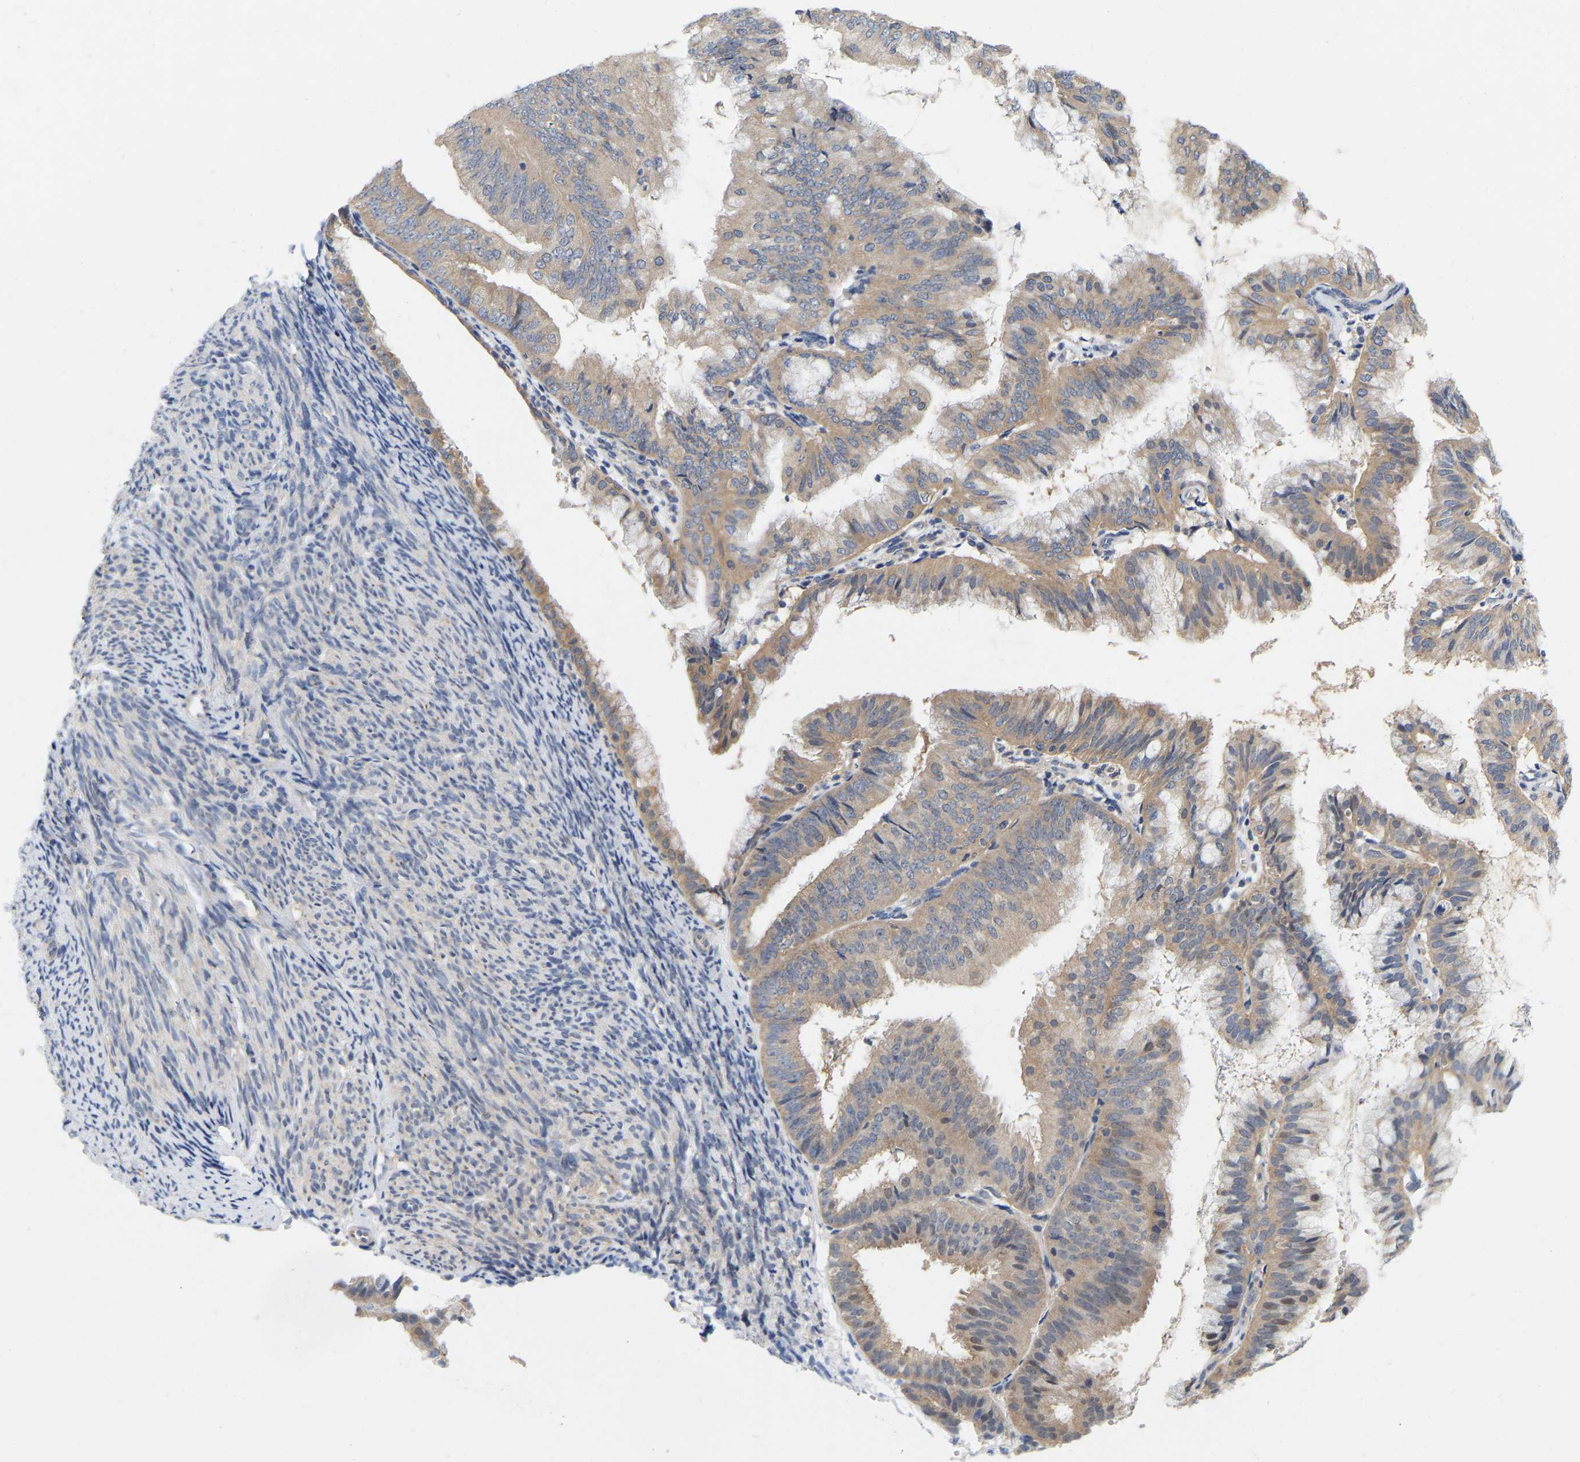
{"staining": {"intensity": "moderate", "quantity": ">75%", "location": "cytoplasmic/membranous"}, "tissue": "endometrial cancer", "cell_type": "Tumor cells", "image_type": "cancer", "snomed": [{"axis": "morphology", "description": "Adenocarcinoma, NOS"}, {"axis": "topography", "description": "Endometrium"}], "caption": "A micrograph of endometrial adenocarcinoma stained for a protein displays moderate cytoplasmic/membranous brown staining in tumor cells. The protein is stained brown, and the nuclei are stained in blue (DAB IHC with brightfield microscopy, high magnification).", "gene": "WIPI2", "patient": {"sex": "female", "age": 63}}